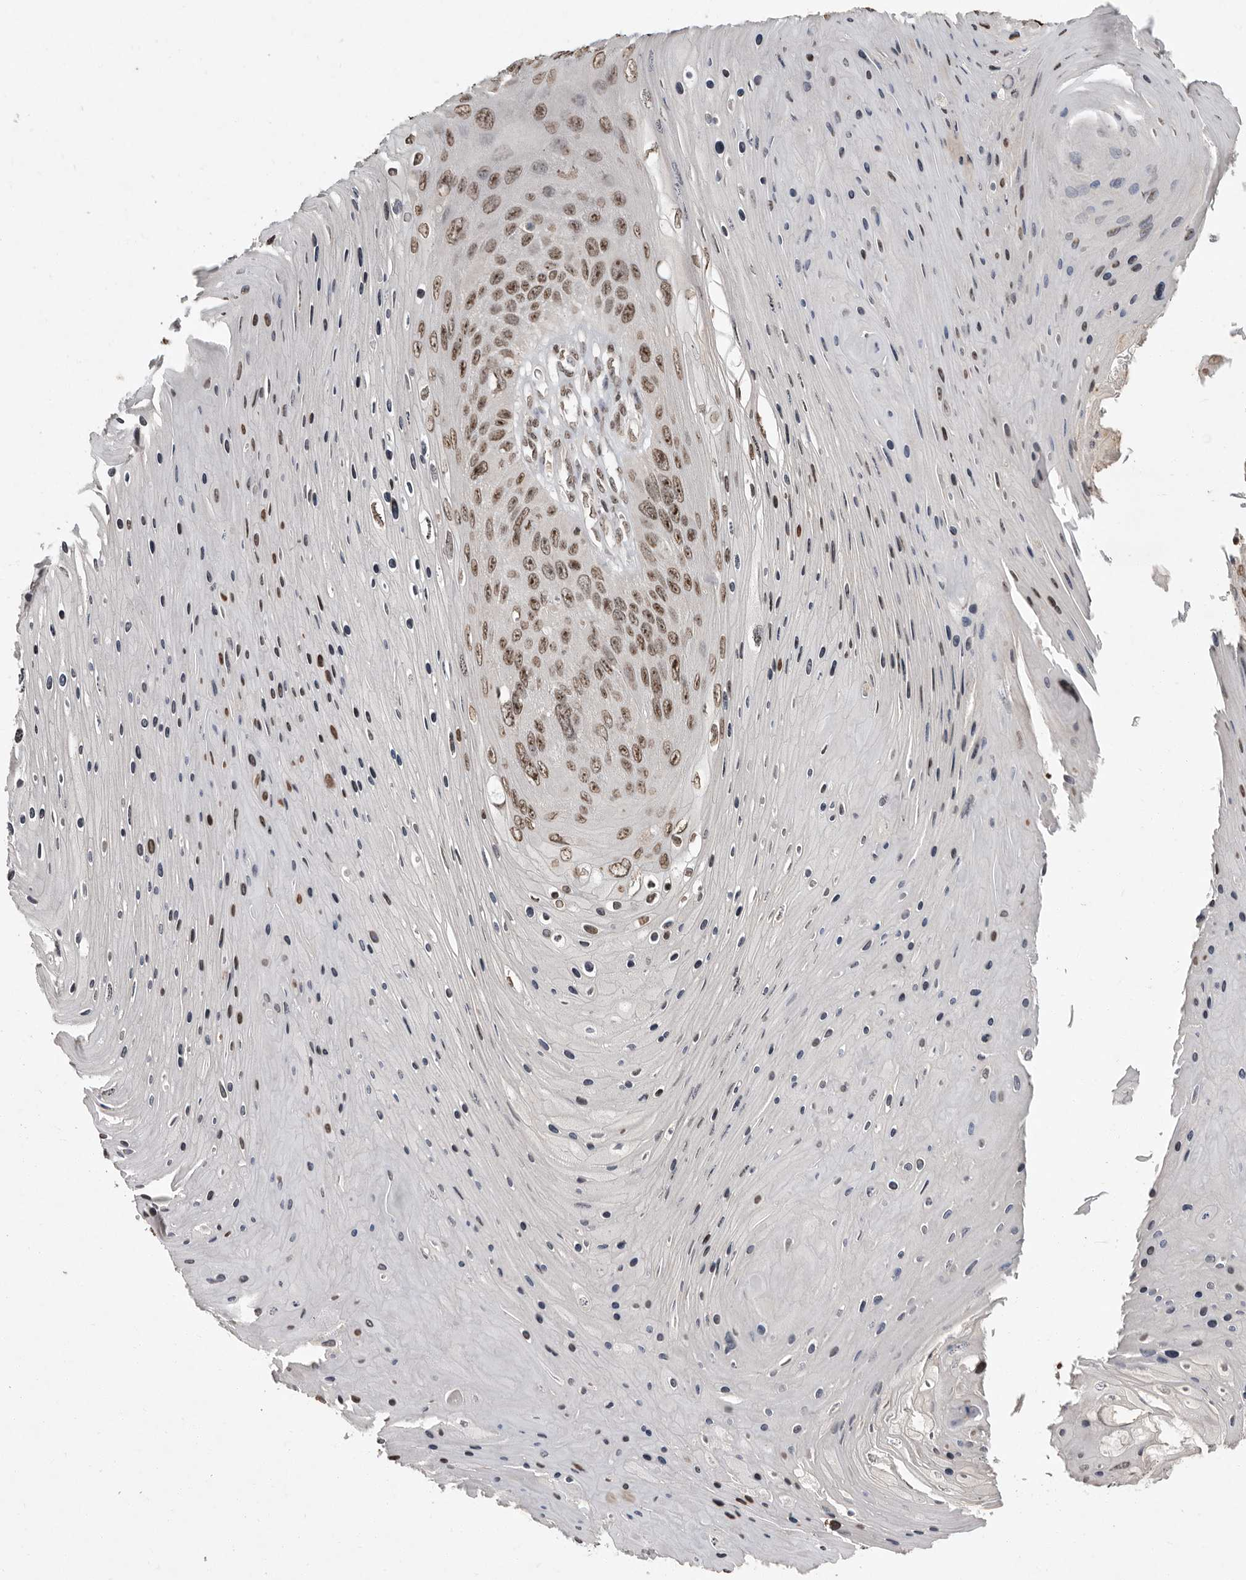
{"staining": {"intensity": "moderate", "quantity": "25%-75%", "location": "nuclear"}, "tissue": "skin cancer", "cell_type": "Tumor cells", "image_type": "cancer", "snomed": [{"axis": "morphology", "description": "Squamous cell carcinoma, NOS"}, {"axis": "topography", "description": "Skin"}], "caption": "DAB immunohistochemical staining of human skin cancer shows moderate nuclear protein positivity in approximately 25%-75% of tumor cells. The staining was performed using DAB to visualize the protein expression in brown, while the nuclei were stained in blue with hematoxylin (Magnification: 20x).", "gene": "WDR45", "patient": {"sex": "female", "age": 88}}